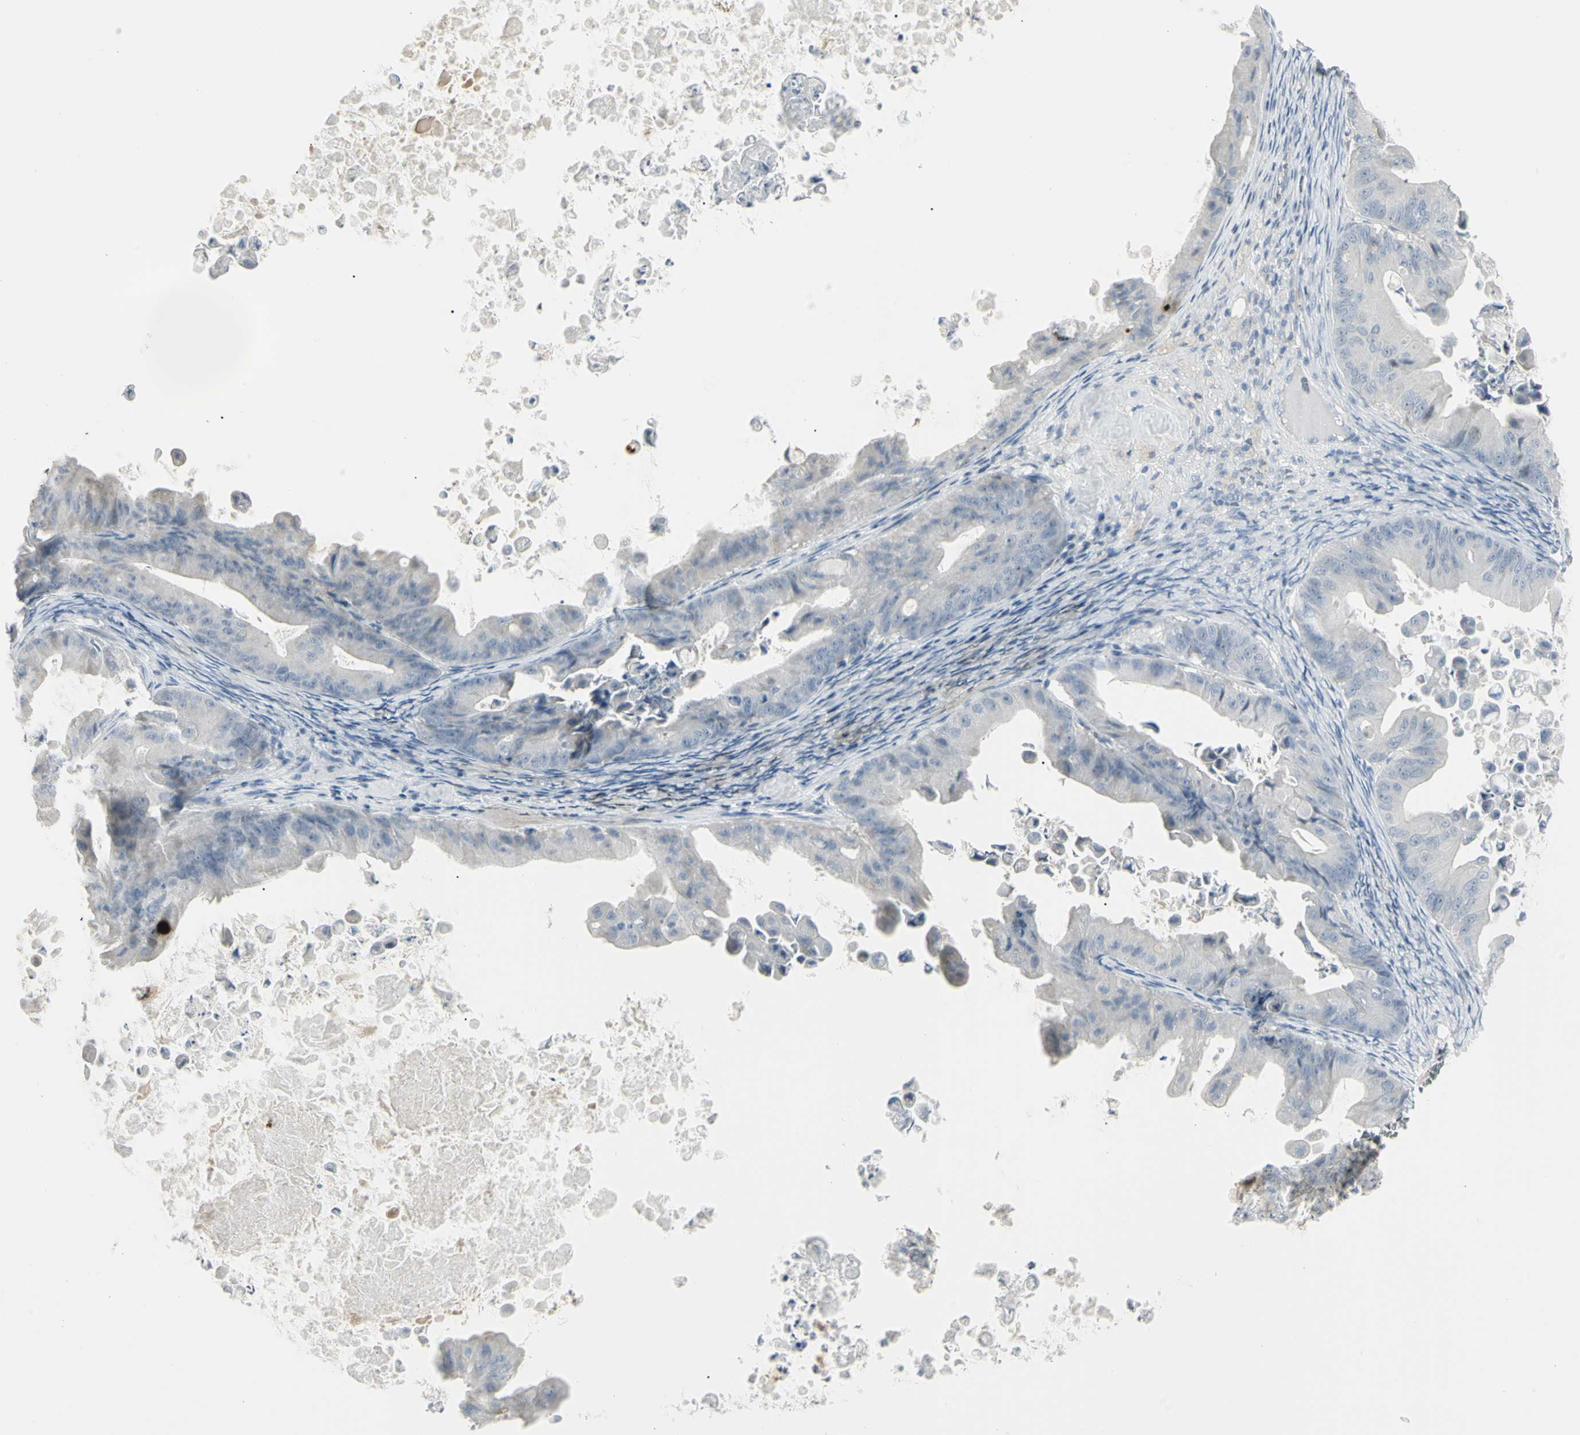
{"staining": {"intensity": "negative", "quantity": "none", "location": "none"}, "tissue": "ovarian cancer", "cell_type": "Tumor cells", "image_type": "cancer", "snomed": [{"axis": "morphology", "description": "Cystadenocarcinoma, mucinous, NOS"}, {"axis": "topography", "description": "Ovary"}], "caption": "Protein analysis of mucinous cystadenocarcinoma (ovarian) displays no significant positivity in tumor cells.", "gene": "PIP", "patient": {"sex": "female", "age": 37}}